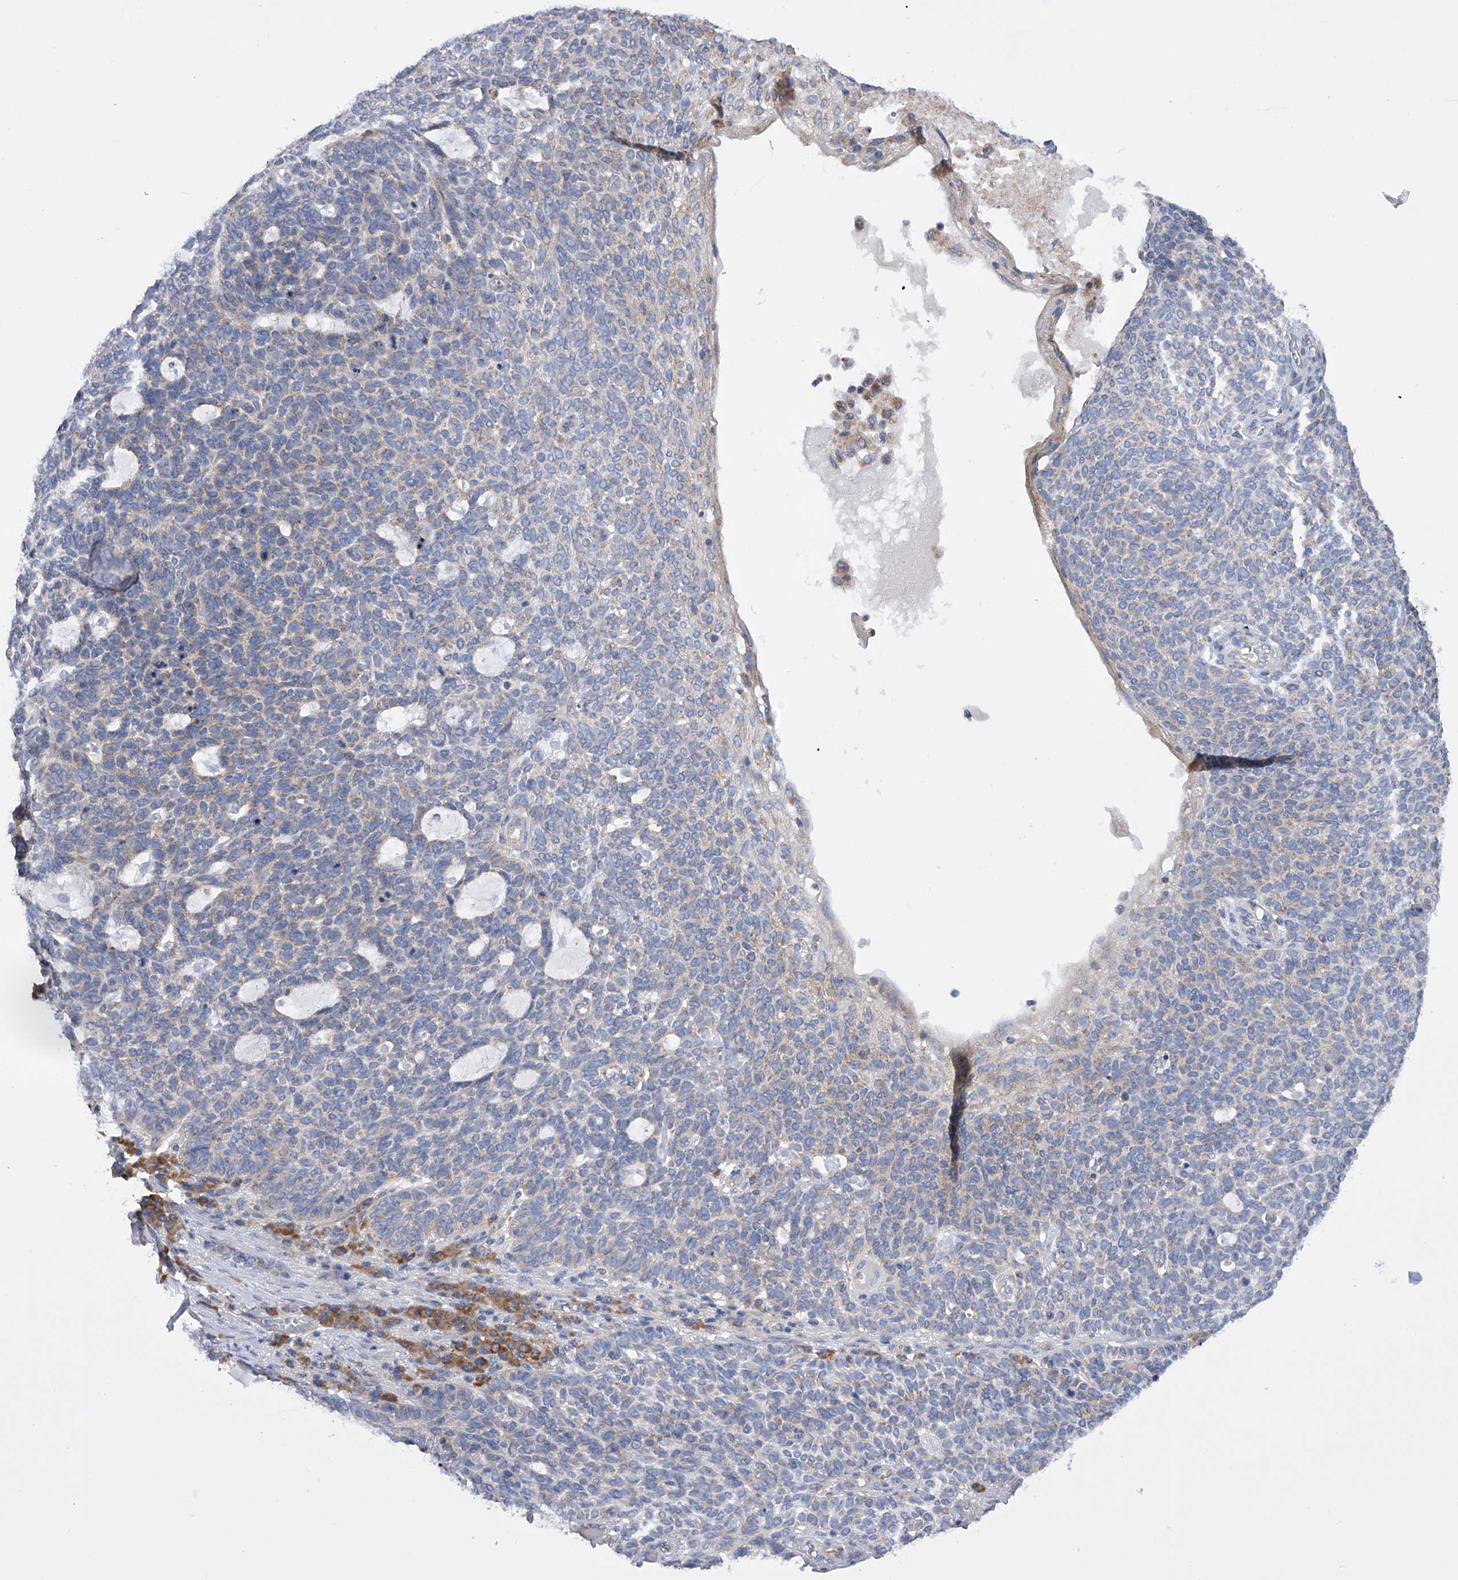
{"staining": {"intensity": "negative", "quantity": "none", "location": "none"}, "tissue": "skin cancer", "cell_type": "Tumor cells", "image_type": "cancer", "snomed": [{"axis": "morphology", "description": "Squamous cell carcinoma, NOS"}, {"axis": "topography", "description": "Skin"}], "caption": "Immunohistochemical staining of human skin cancer (squamous cell carcinoma) shows no significant positivity in tumor cells. Nuclei are stained in blue.", "gene": "MLYCD", "patient": {"sex": "female", "age": 90}}